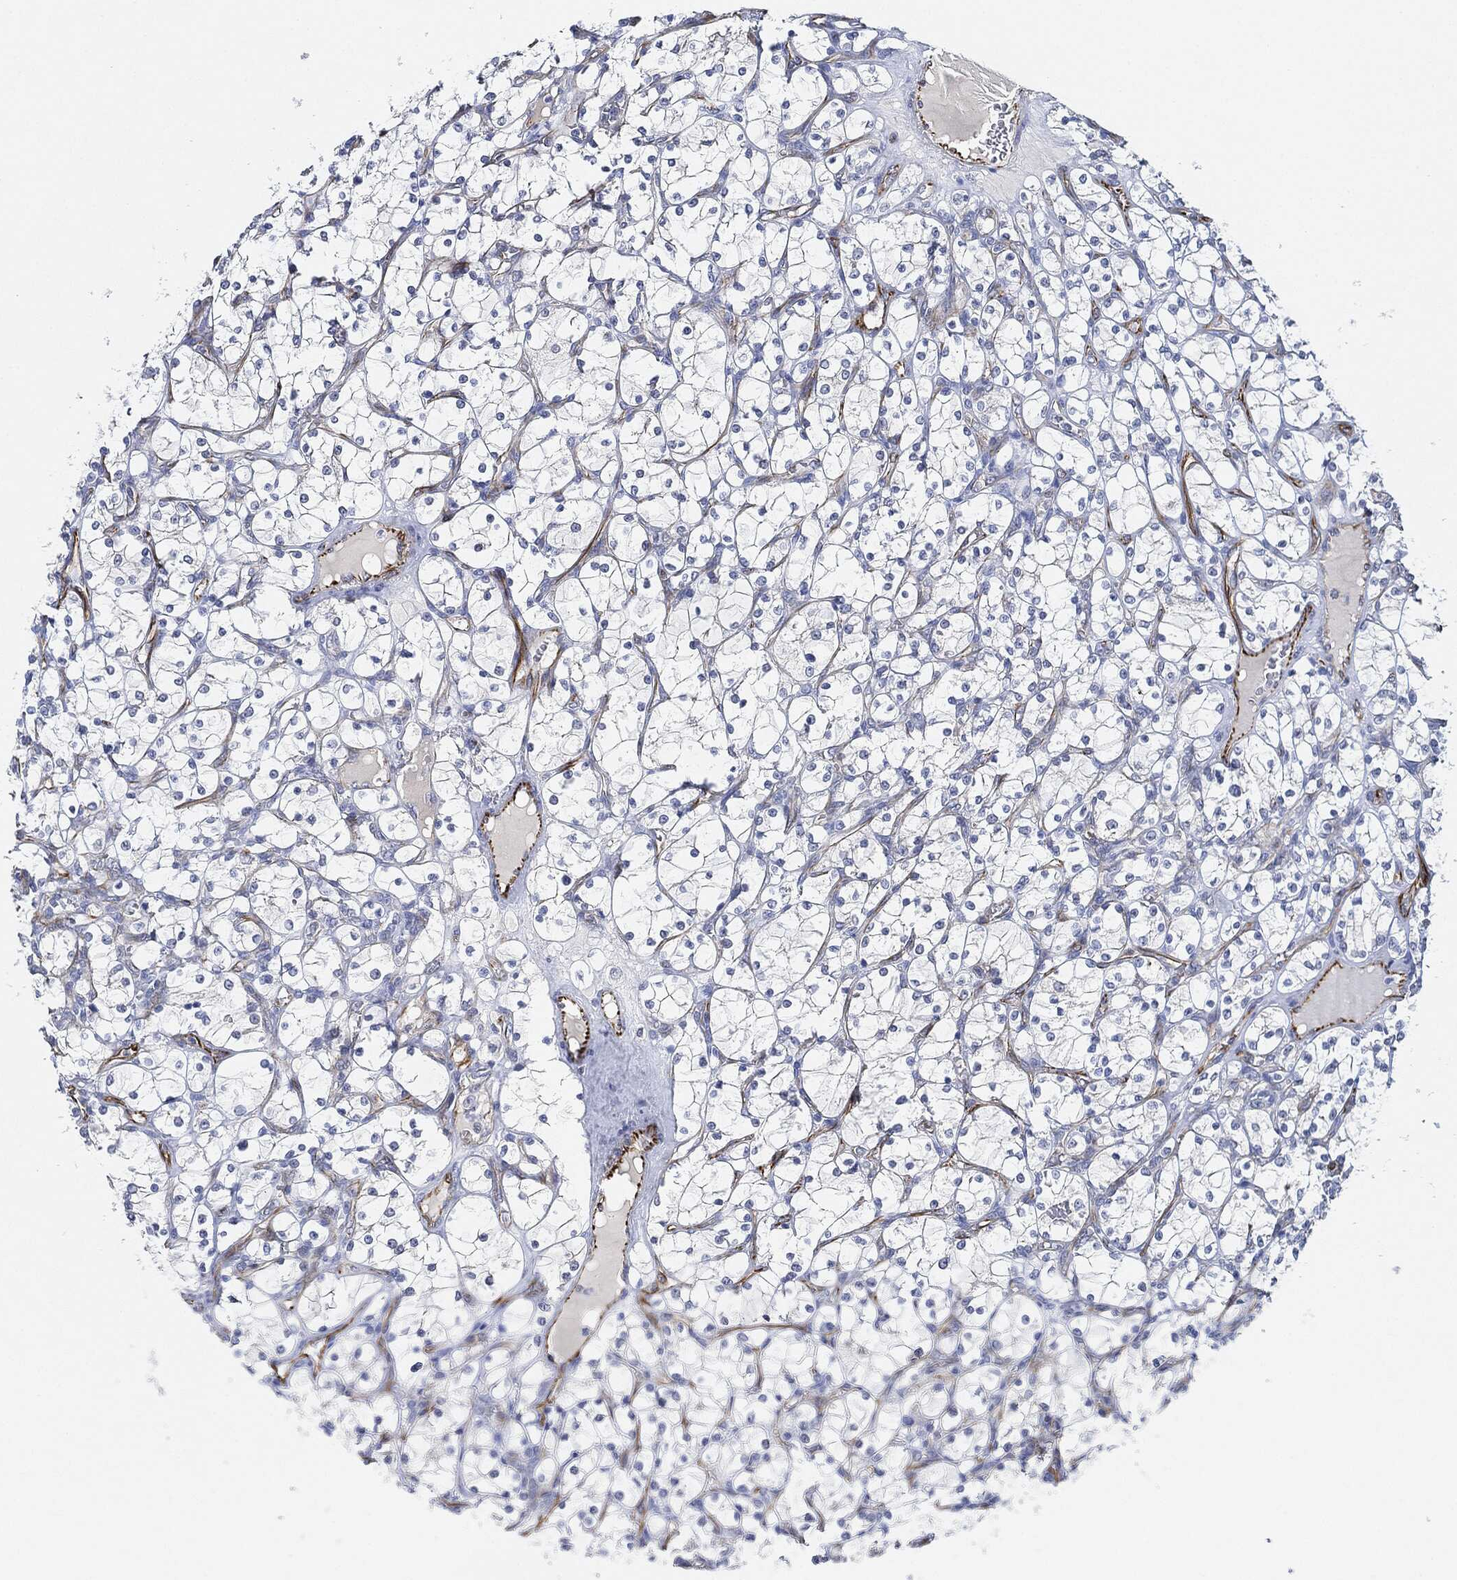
{"staining": {"intensity": "negative", "quantity": "none", "location": "none"}, "tissue": "renal cancer", "cell_type": "Tumor cells", "image_type": "cancer", "snomed": [{"axis": "morphology", "description": "Adenocarcinoma, NOS"}, {"axis": "topography", "description": "Kidney"}], "caption": "Protein analysis of renal cancer exhibits no significant positivity in tumor cells. (DAB IHC with hematoxylin counter stain).", "gene": "THSD1", "patient": {"sex": "female", "age": 69}}